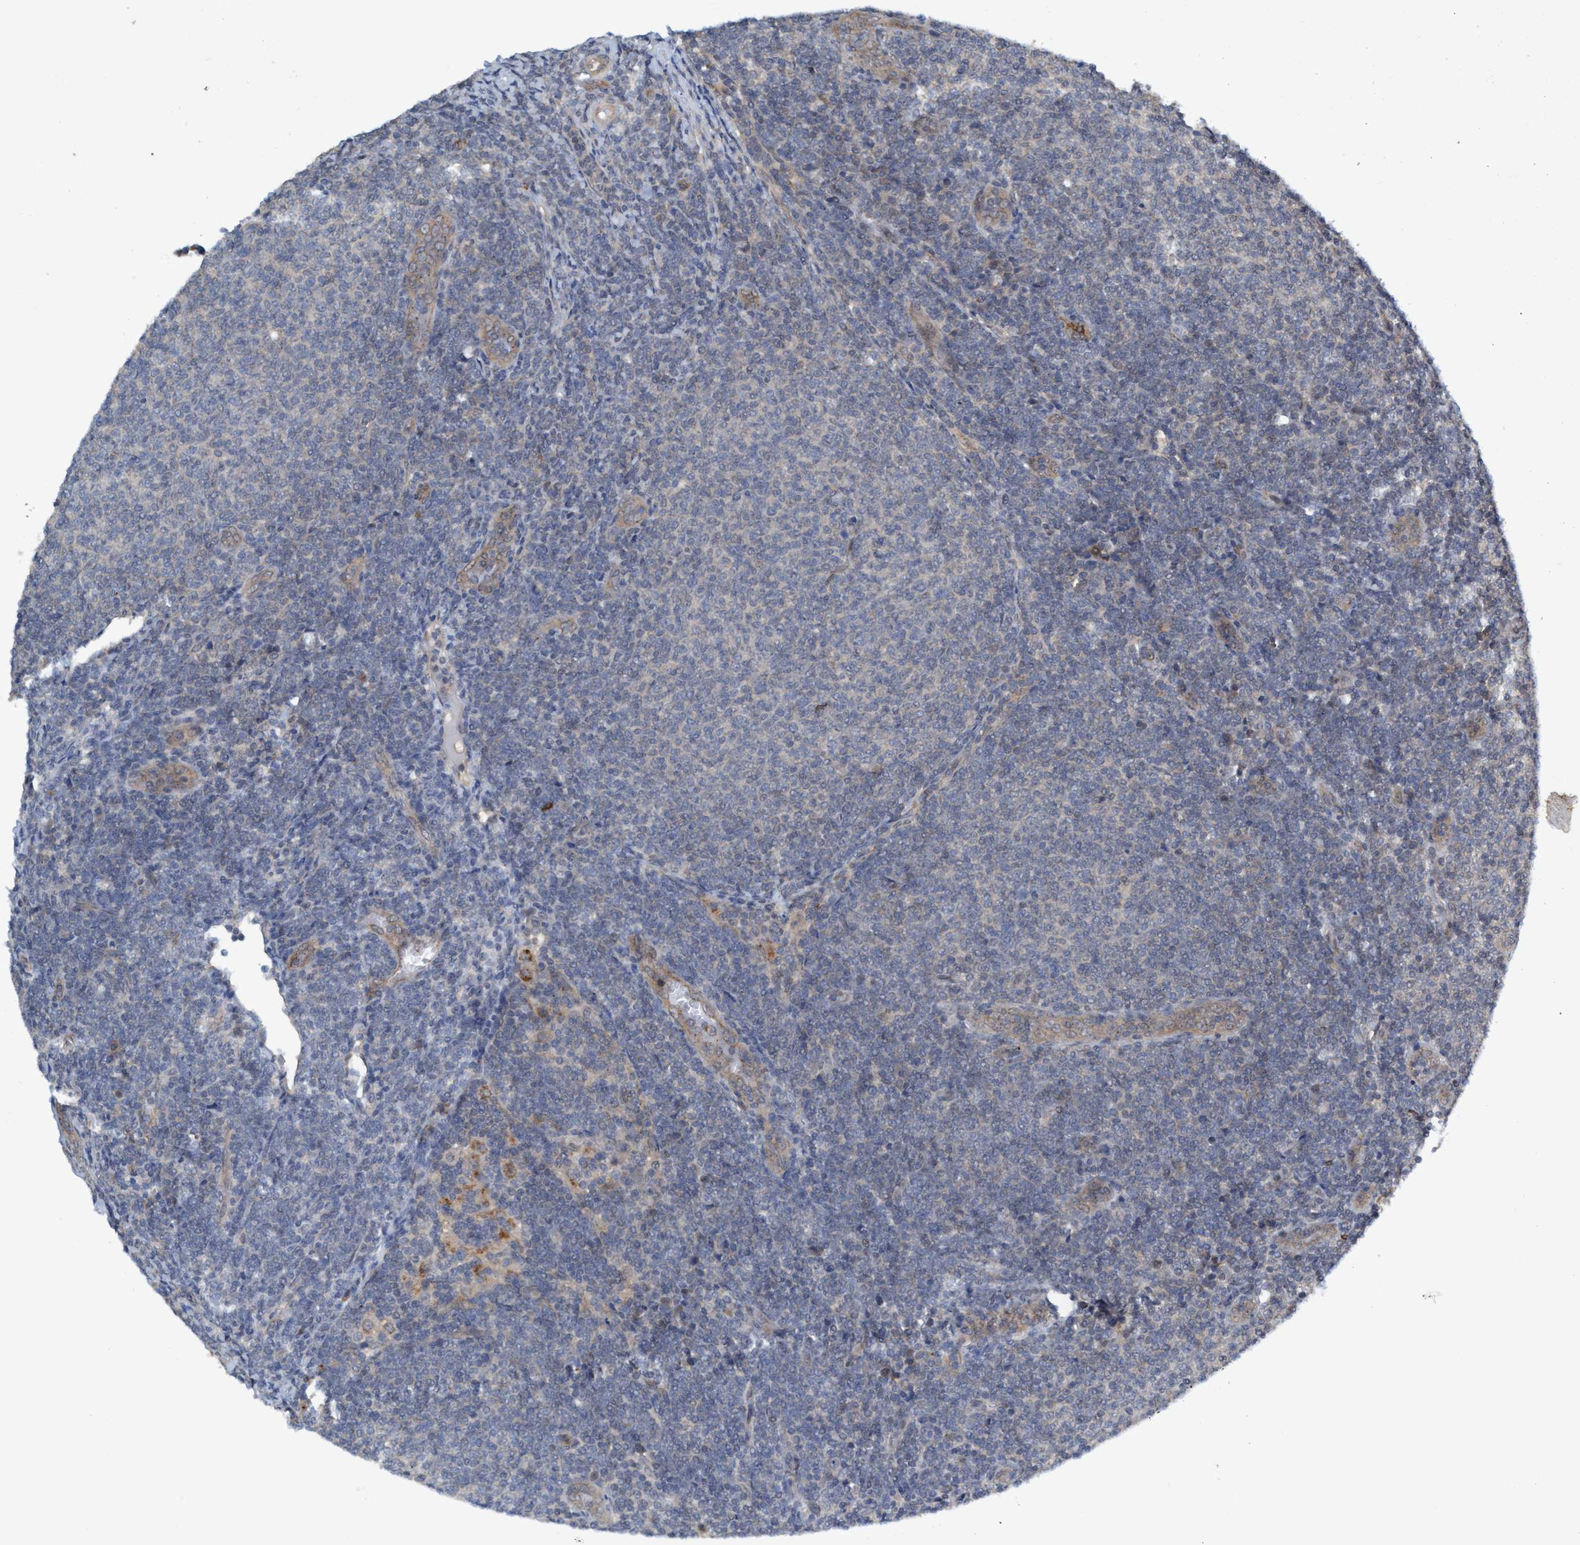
{"staining": {"intensity": "negative", "quantity": "none", "location": "none"}, "tissue": "lymphoma", "cell_type": "Tumor cells", "image_type": "cancer", "snomed": [{"axis": "morphology", "description": "Malignant lymphoma, non-Hodgkin's type, Low grade"}, {"axis": "topography", "description": "Lymph node"}], "caption": "Tumor cells are negative for protein expression in human lymphoma. (DAB (3,3'-diaminobenzidine) immunohistochemistry (IHC) with hematoxylin counter stain).", "gene": "TRIM65", "patient": {"sex": "male", "age": 66}}